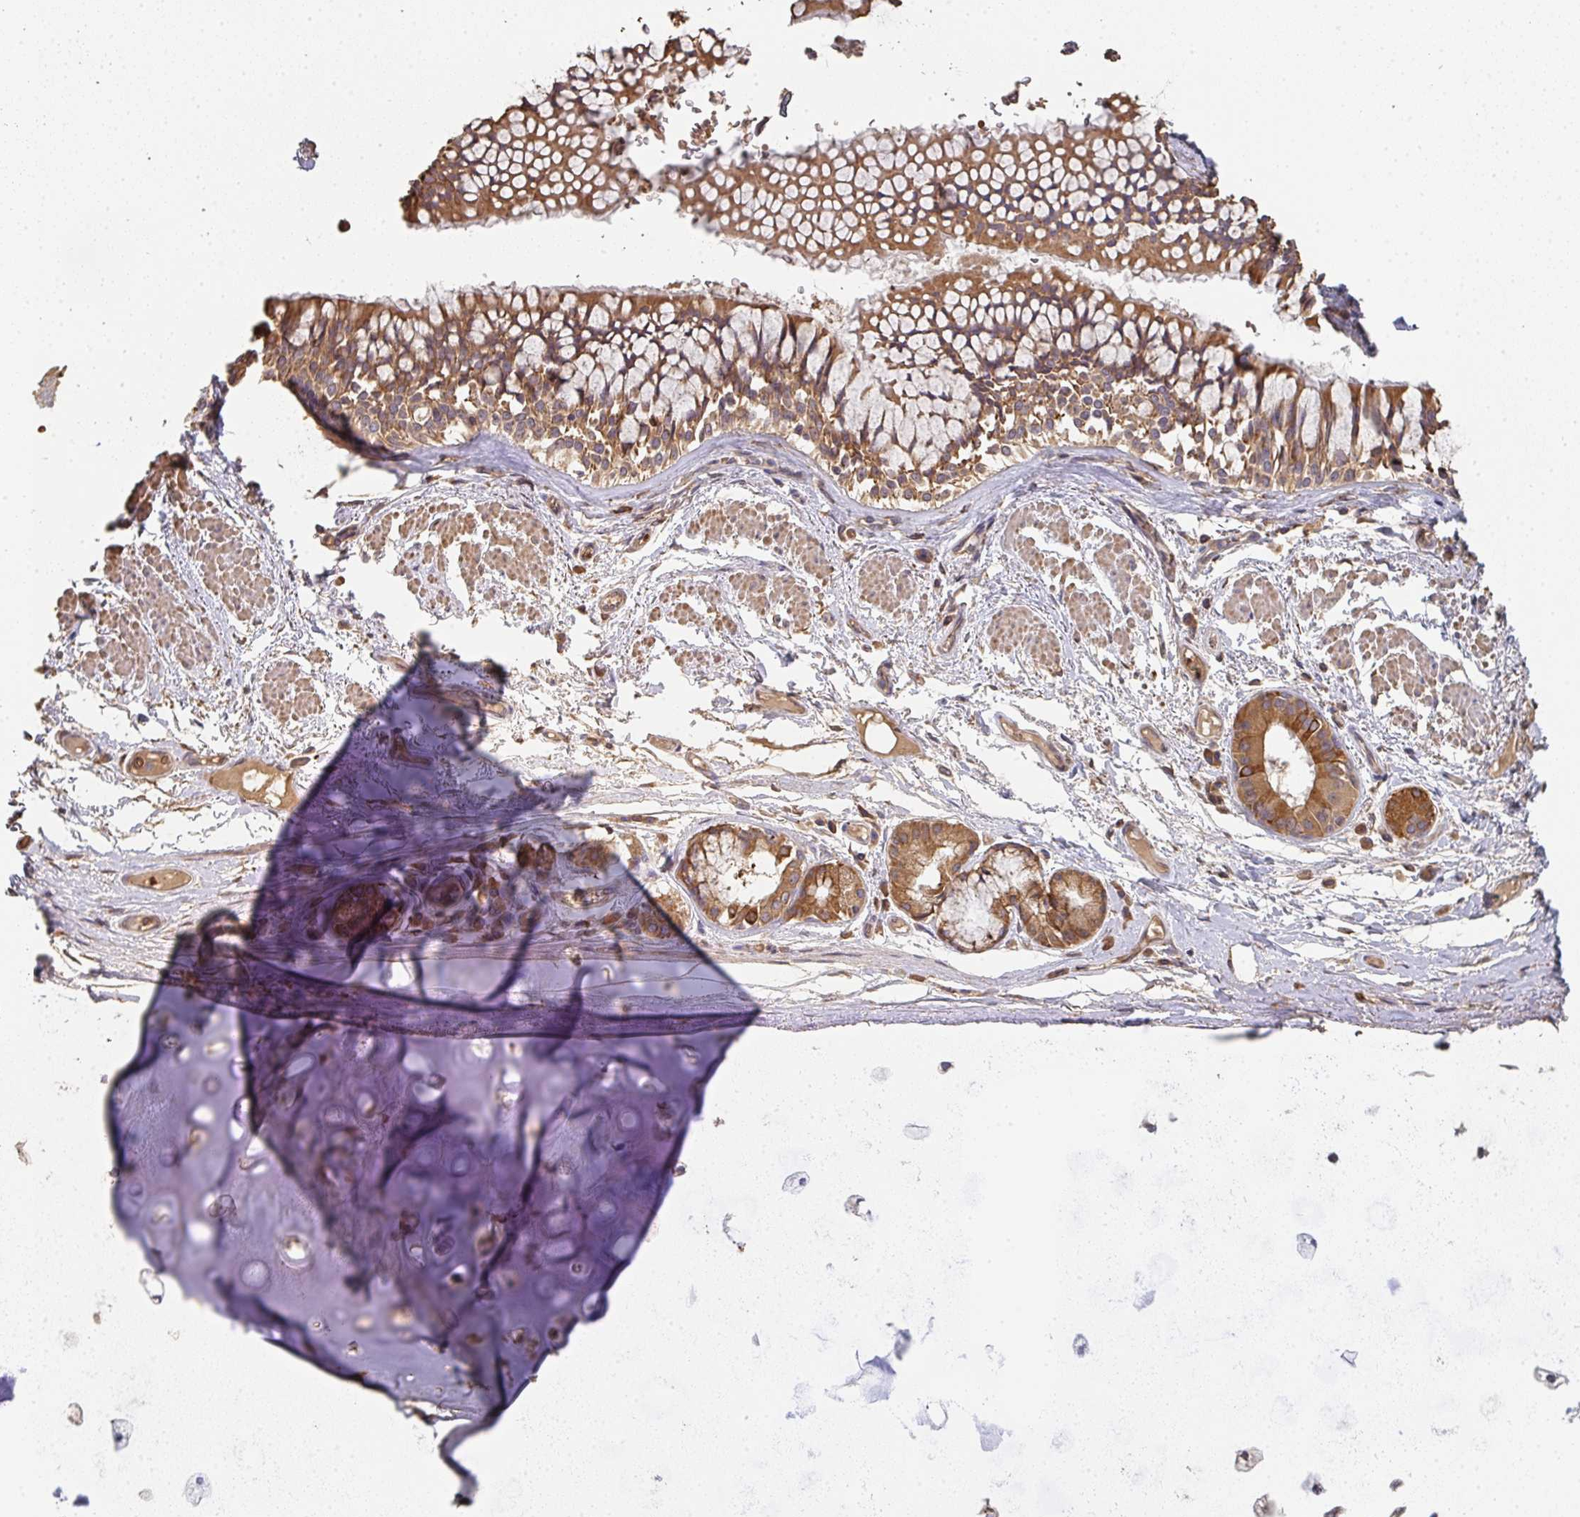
{"staining": {"intensity": "moderate", "quantity": "<25%", "location": "cytoplasmic/membranous"}, "tissue": "soft tissue", "cell_type": "Chondrocytes", "image_type": "normal", "snomed": [{"axis": "morphology", "description": "Normal tissue, NOS"}, {"axis": "topography", "description": "Cartilage tissue"}, {"axis": "topography", "description": "Bronchus"}], "caption": "Immunohistochemical staining of normal soft tissue displays low levels of moderate cytoplasmic/membranous positivity in about <25% of chondrocytes. The protein of interest is shown in brown color, while the nuclei are stained blue.", "gene": "POLG", "patient": {"sex": "male", "age": 64}}